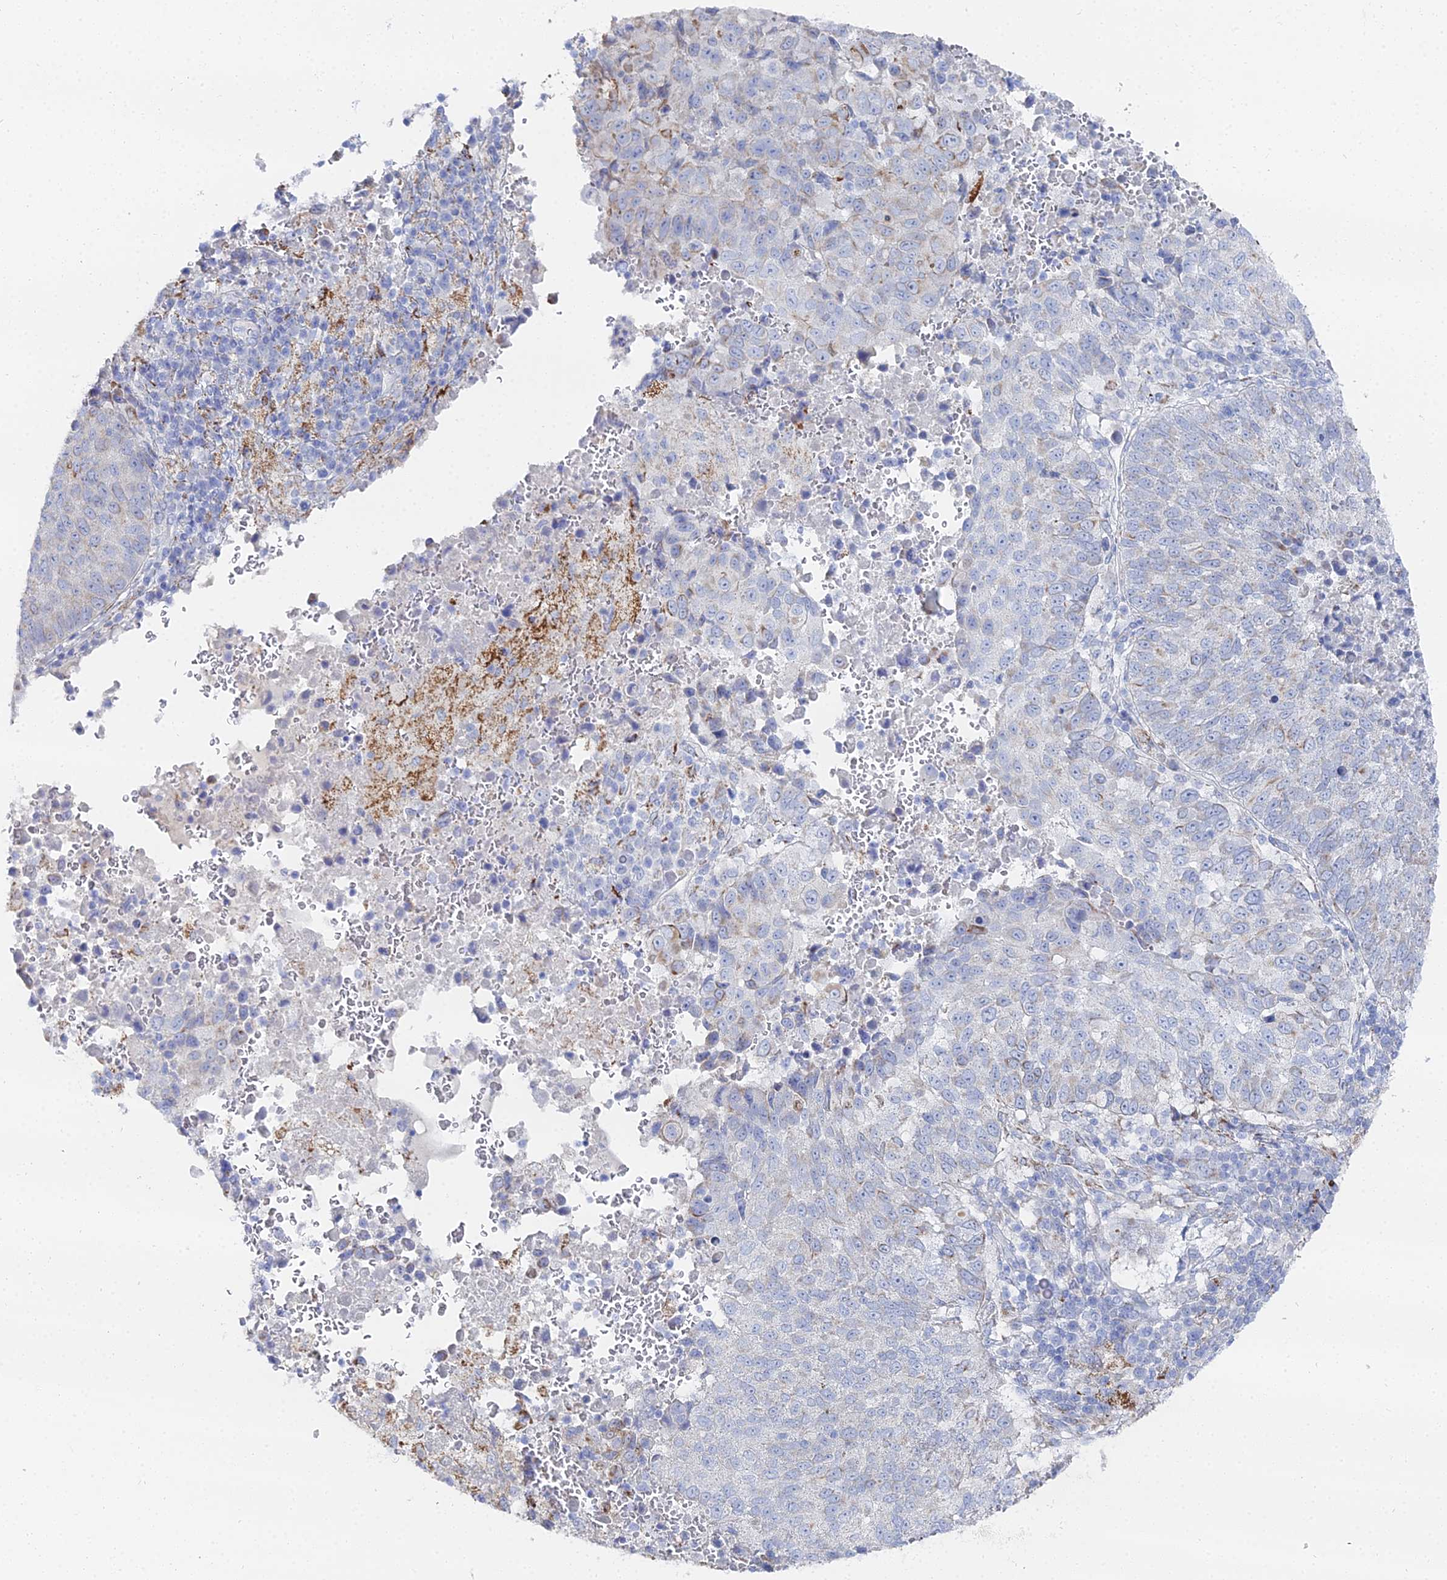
{"staining": {"intensity": "negative", "quantity": "none", "location": "none"}, "tissue": "lung cancer", "cell_type": "Tumor cells", "image_type": "cancer", "snomed": [{"axis": "morphology", "description": "Squamous cell carcinoma, NOS"}, {"axis": "topography", "description": "Lung"}], "caption": "DAB (3,3'-diaminobenzidine) immunohistochemical staining of human lung cancer reveals no significant expression in tumor cells.", "gene": "DHX34", "patient": {"sex": "male", "age": 73}}